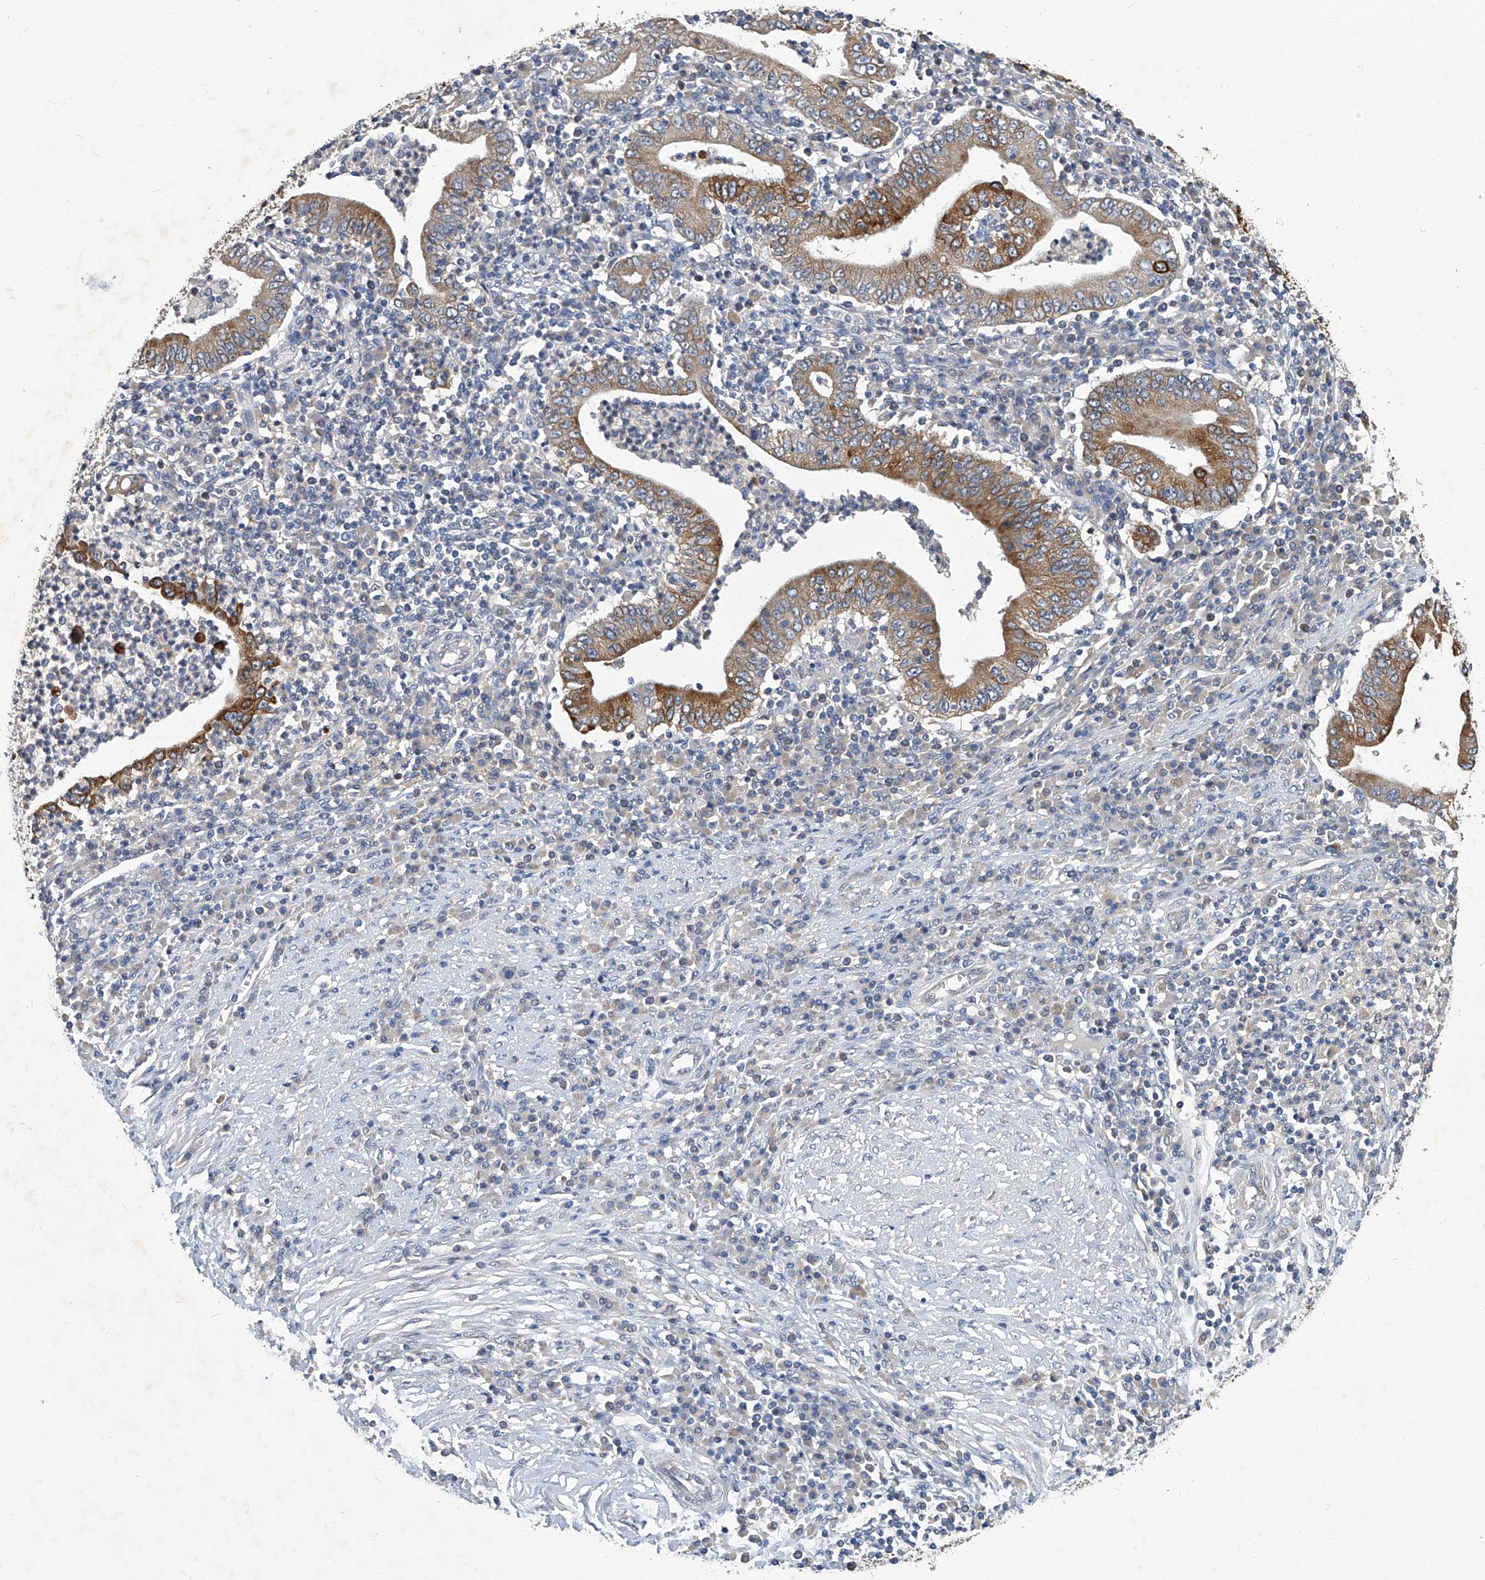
{"staining": {"intensity": "moderate", "quantity": ">75%", "location": "cytoplasmic/membranous"}, "tissue": "stomach cancer", "cell_type": "Tumor cells", "image_type": "cancer", "snomed": [{"axis": "morphology", "description": "Normal tissue, NOS"}, {"axis": "morphology", "description": "Adenocarcinoma, NOS"}, {"axis": "topography", "description": "Esophagus"}, {"axis": "topography", "description": "Stomach, upper"}, {"axis": "topography", "description": "Peripheral nerve tissue"}], "caption": "This is a photomicrograph of immunohistochemistry staining of adenocarcinoma (stomach), which shows moderate expression in the cytoplasmic/membranous of tumor cells.", "gene": "TGFBR1", "patient": {"sex": "male", "age": 62}}